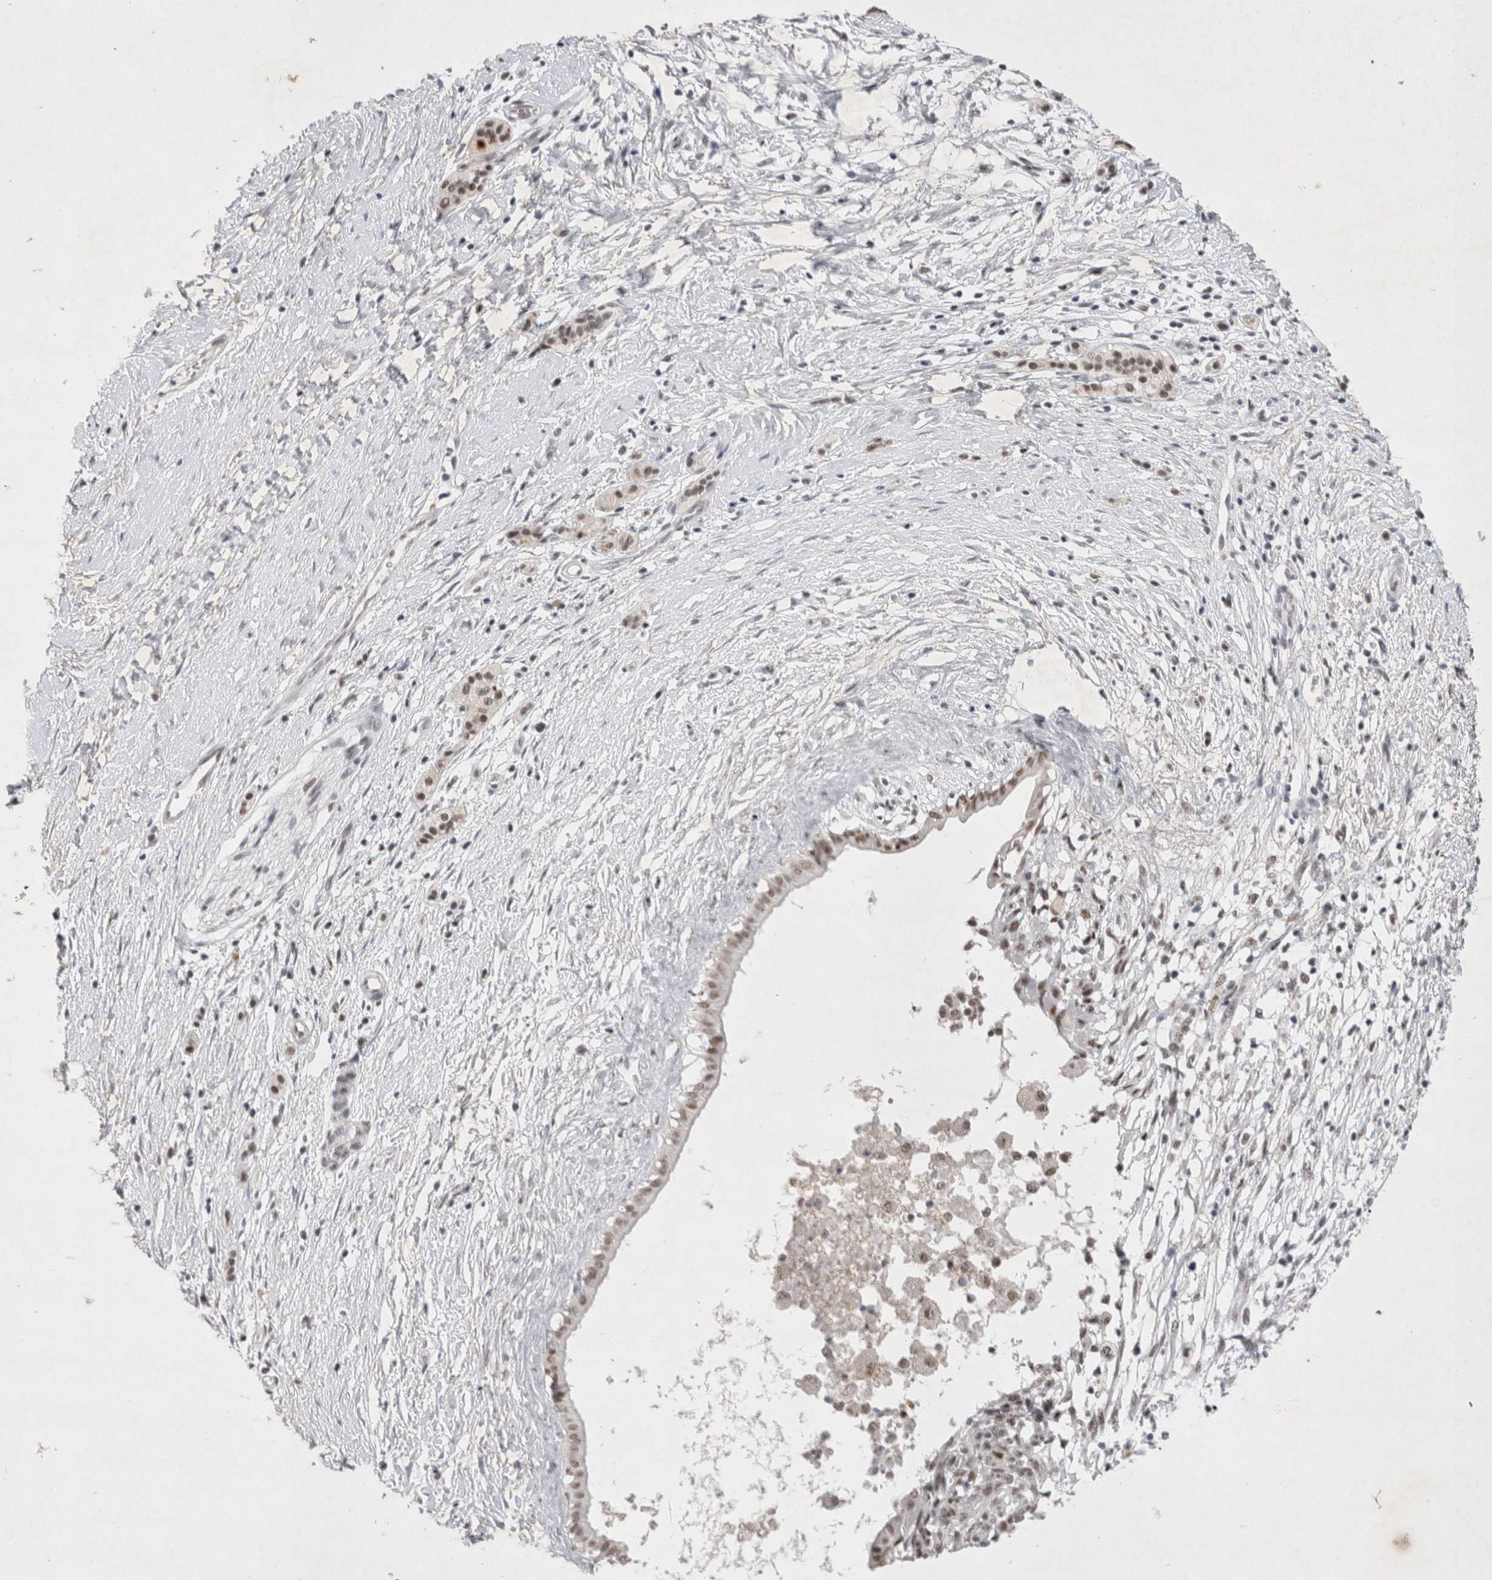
{"staining": {"intensity": "moderate", "quantity": "25%-75%", "location": "nuclear"}, "tissue": "pancreatic cancer", "cell_type": "Tumor cells", "image_type": "cancer", "snomed": [{"axis": "morphology", "description": "Adenocarcinoma, NOS"}, {"axis": "topography", "description": "Pancreas"}], "caption": "High-magnification brightfield microscopy of pancreatic cancer (adenocarcinoma) stained with DAB (brown) and counterstained with hematoxylin (blue). tumor cells exhibit moderate nuclear staining is seen in approximately25%-75% of cells.", "gene": "RBM6", "patient": {"sex": "male", "age": 50}}